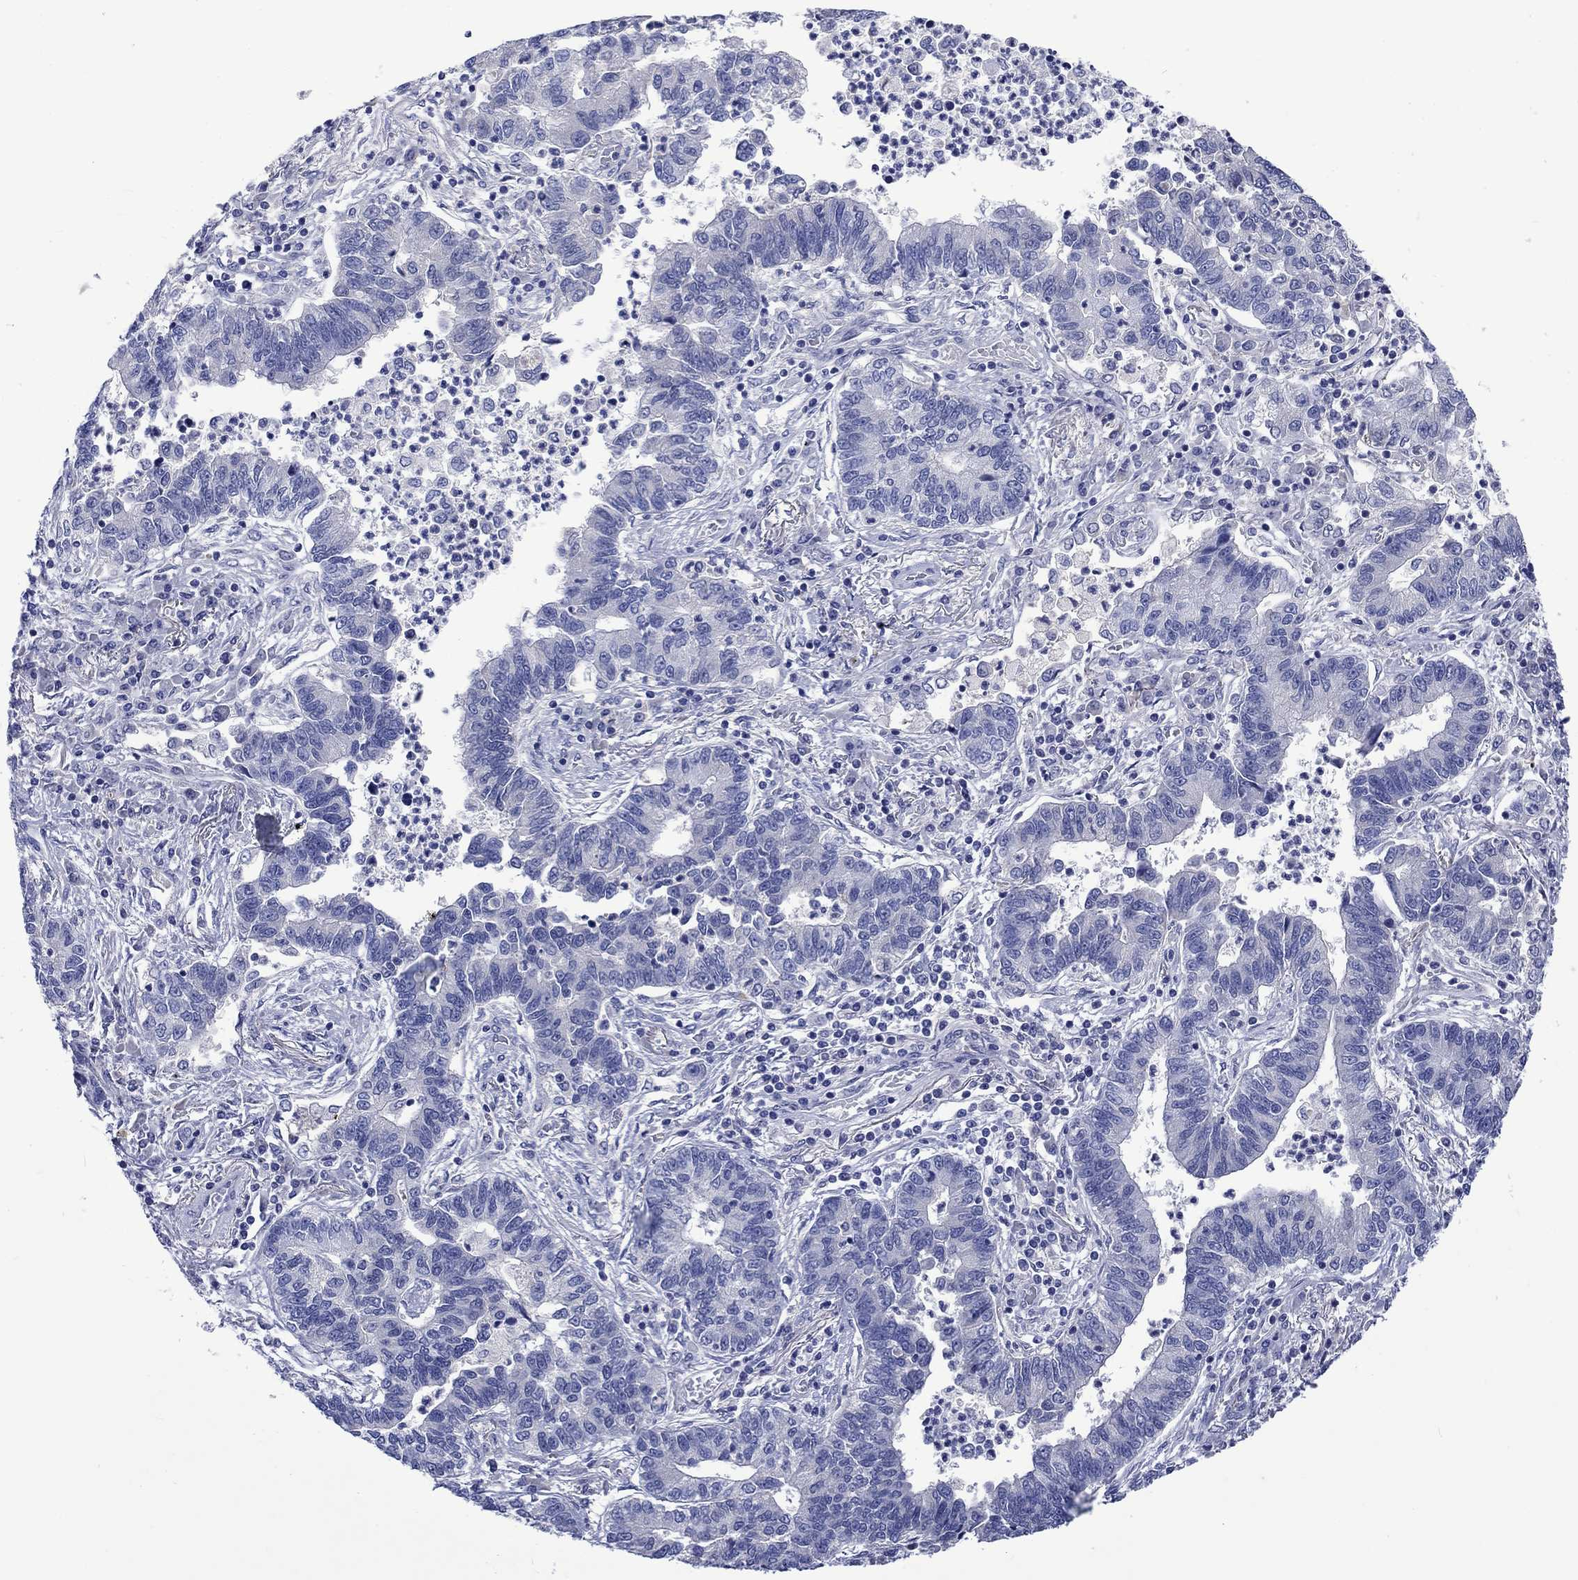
{"staining": {"intensity": "negative", "quantity": "none", "location": "none"}, "tissue": "lung cancer", "cell_type": "Tumor cells", "image_type": "cancer", "snomed": [{"axis": "morphology", "description": "Adenocarcinoma, NOS"}, {"axis": "topography", "description": "Lung"}], "caption": "Immunohistochemistry histopathology image of human lung adenocarcinoma stained for a protein (brown), which displays no positivity in tumor cells.", "gene": "TOMM20L", "patient": {"sex": "female", "age": 57}}